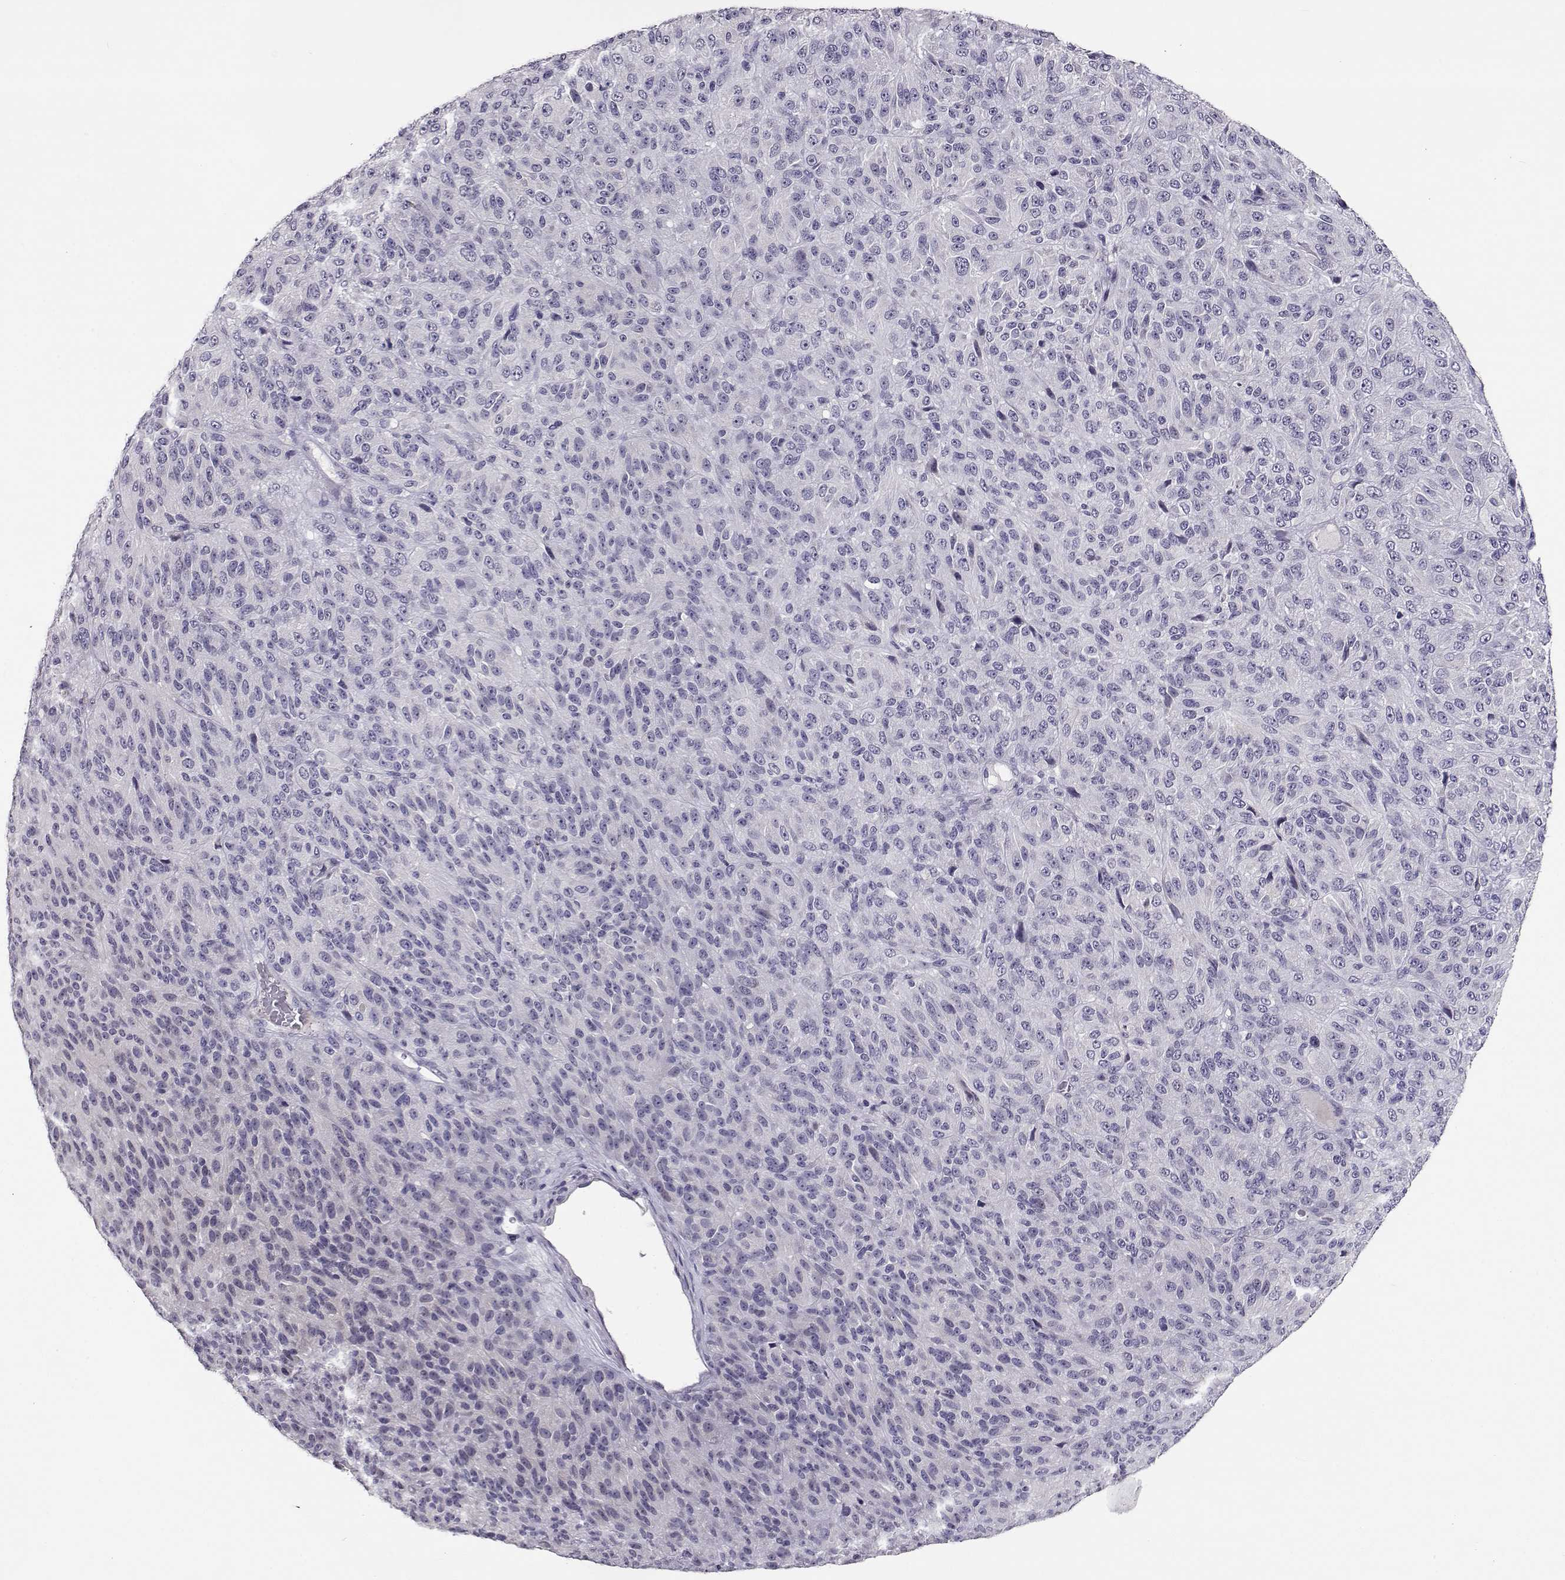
{"staining": {"intensity": "negative", "quantity": "none", "location": "none"}, "tissue": "melanoma", "cell_type": "Tumor cells", "image_type": "cancer", "snomed": [{"axis": "morphology", "description": "Malignant melanoma, Metastatic site"}, {"axis": "topography", "description": "Brain"}], "caption": "Immunohistochemical staining of human melanoma demonstrates no significant positivity in tumor cells.", "gene": "RHOXF2", "patient": {"sex": "female", "age": 56}}